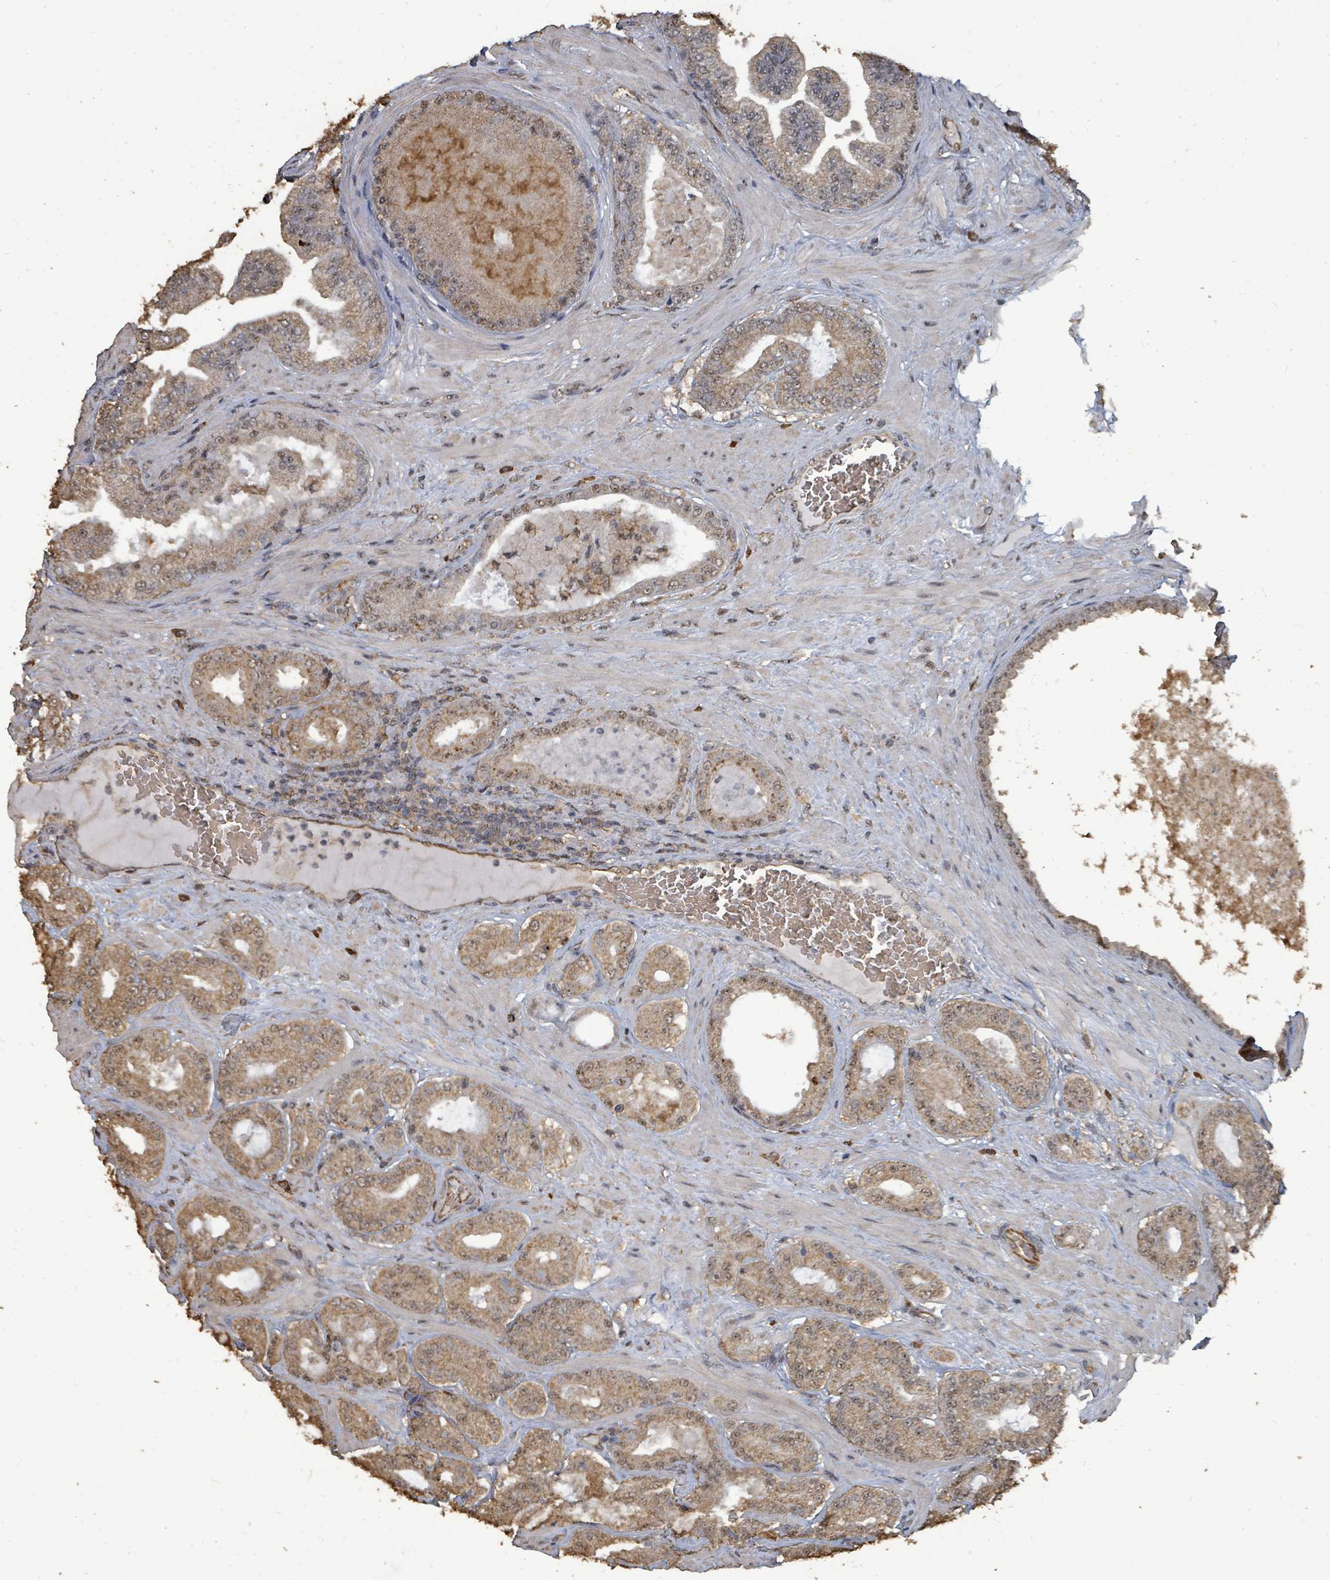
{"staining": {"intensity": "moderate", "quantity": ">75%", "location": "cytoplasmic/membranous"}, "tissue": "prostate cancer", "cell_type": "Tumor cells", "image_type": "cancer", "snomed": [{"axis": "morphology", "description": "Adenocarcinoma, Low grade"}, {"axis": "topography", "description": "Prostate"}], "caption": "Protein analysis of prostate cancer (adenocarcinoma (low-grade)) tissue demonstrates moderate cytoplasmic/membranous expression in approximately >75% of tumor cells.", "gene": "C6orf52", "patient": {"sex": "male", "age": 63}}